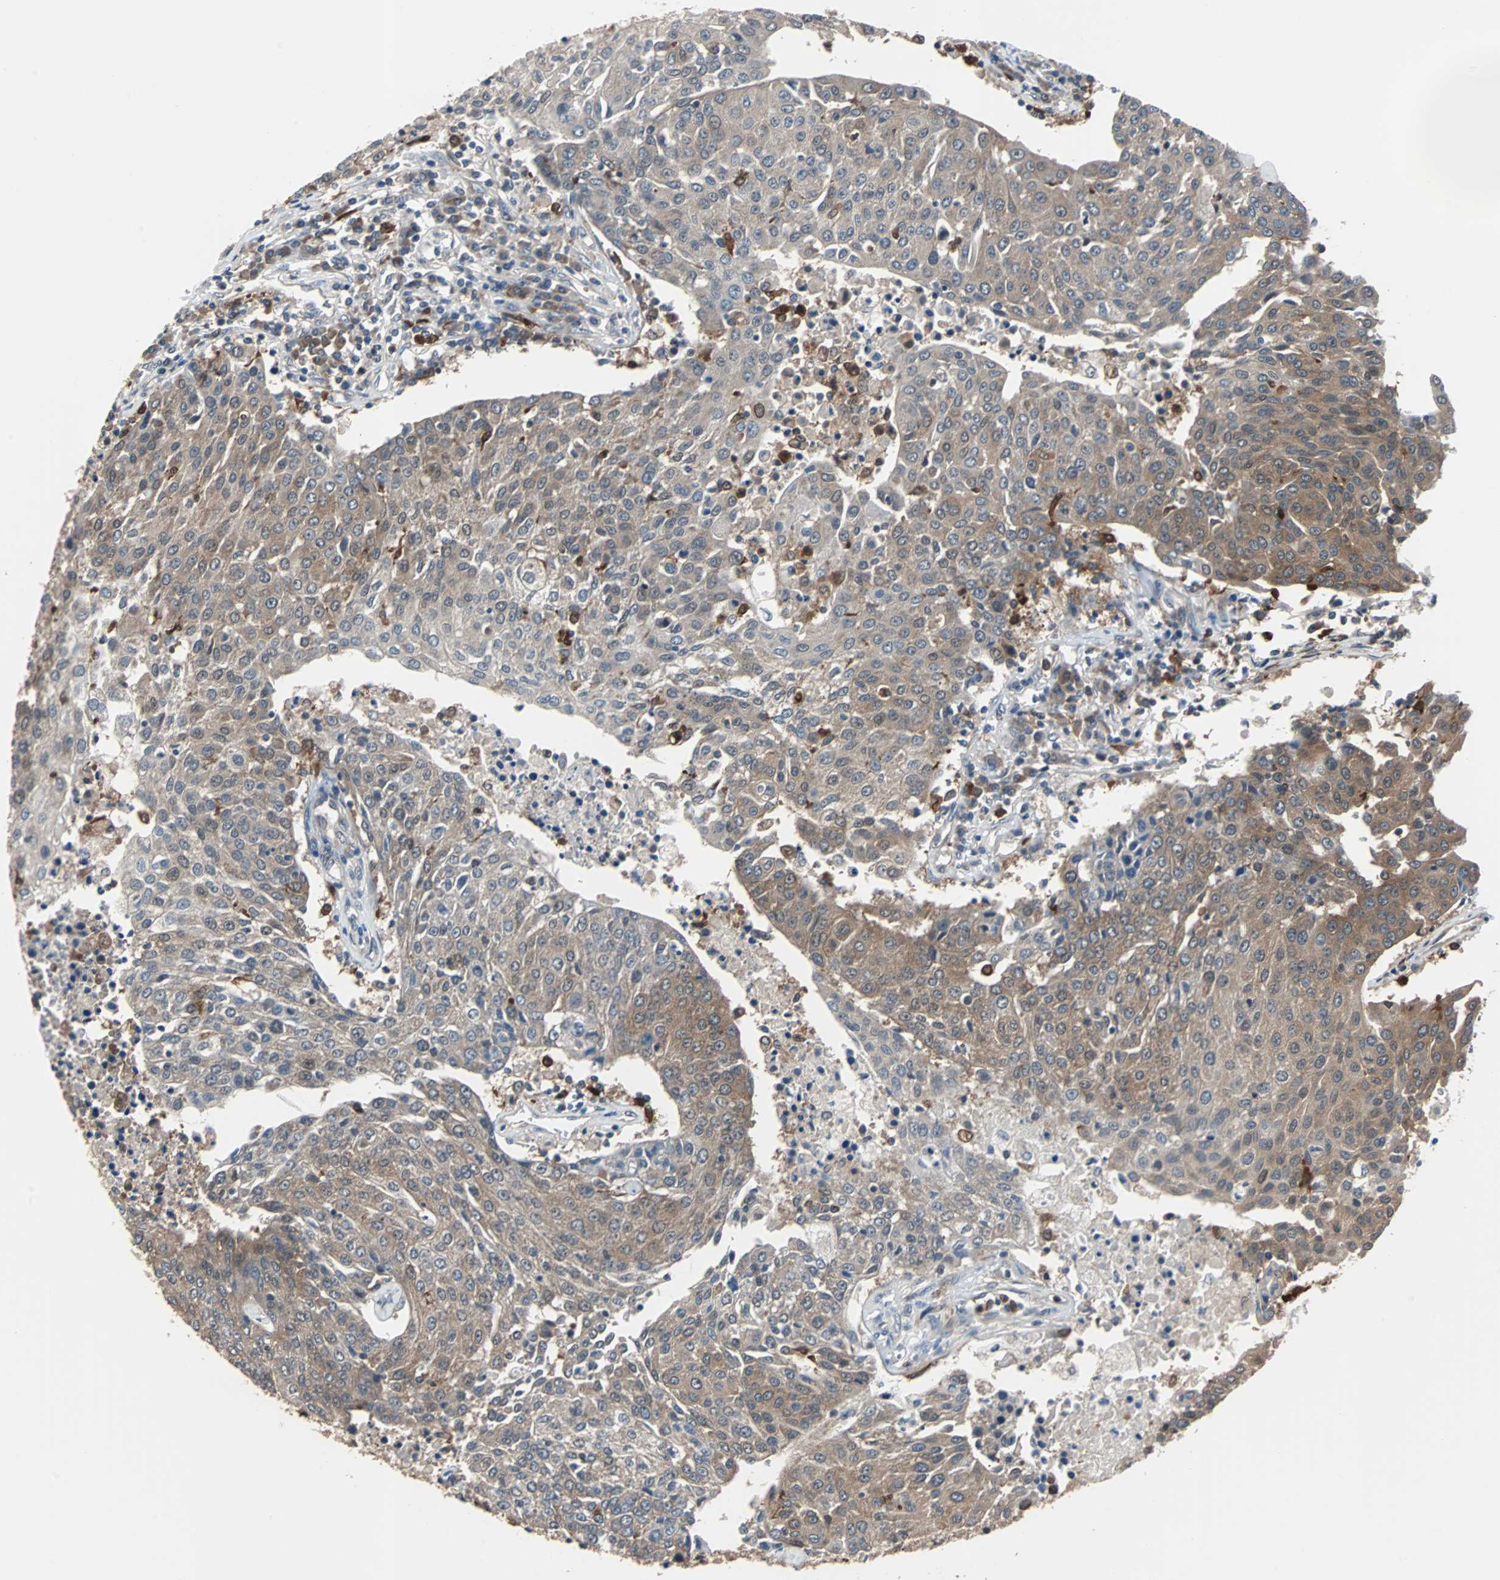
{"staining": {"intensity": "moderate", "quantity": ">75%", "location": "cytoplasmic/membranous"}, "tissue": "urothelial cancer", "cell_type": "Tumor cells", "image_type": "cancer", "snomed": [{"axis": "morphology", "description": "Urothelial carcinoma, High grade"}, {"axis": "topography", "description": "Urinary bladder"}], "caption": "There is medium levels of moderate cytoplasmic/membranous positivity in tumor cells of urothelial cancer, as demonstrated by immunohistochemical staining (brown color).", "gene": "PAK1", "patient": {"sex": "female", "age": 85}}